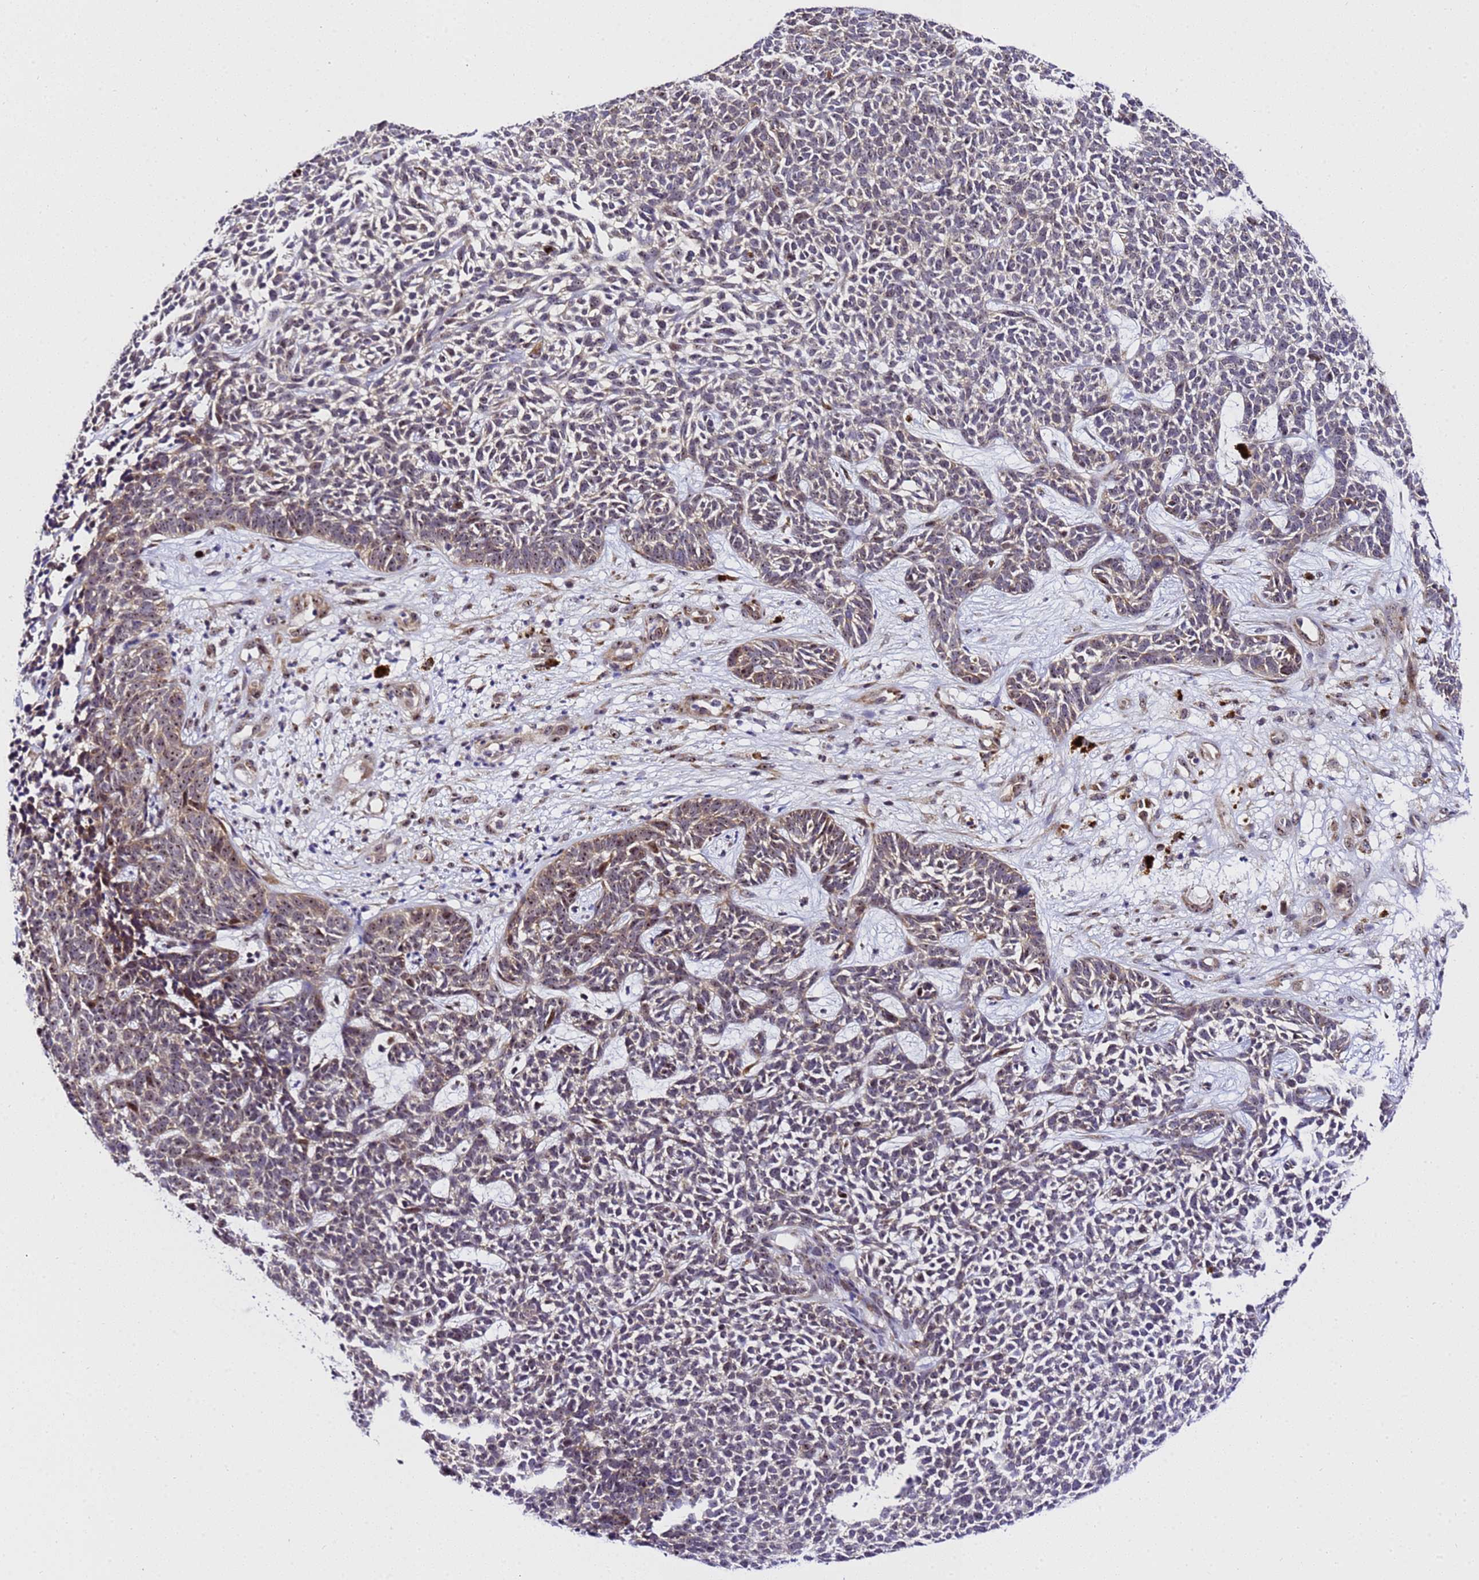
{"staining": {"intensity": "moderate", "quantity": "<25%", "location": "cytoplasmic/membranous,nuclear"}, "tissue": "skin cancer", "cell_type": "Tumor cells", "image_type": "cancer", "snomed": [{"axis": "morphology", "description": "Basal cell carcinoma"}, {"axis": "topography", "description": "Skin"}], "caption": "Immunohistochemistry (IHC) histopathology image of human skin basal cell carcinoma stained for a protein (brown), which displays low levels of moderate cytoplasmic/membranous and nuclear staining in approximately <25% of tumor cells.", "gene": "SLX4IP", "patient": {"sex": "female", "age": 84}}